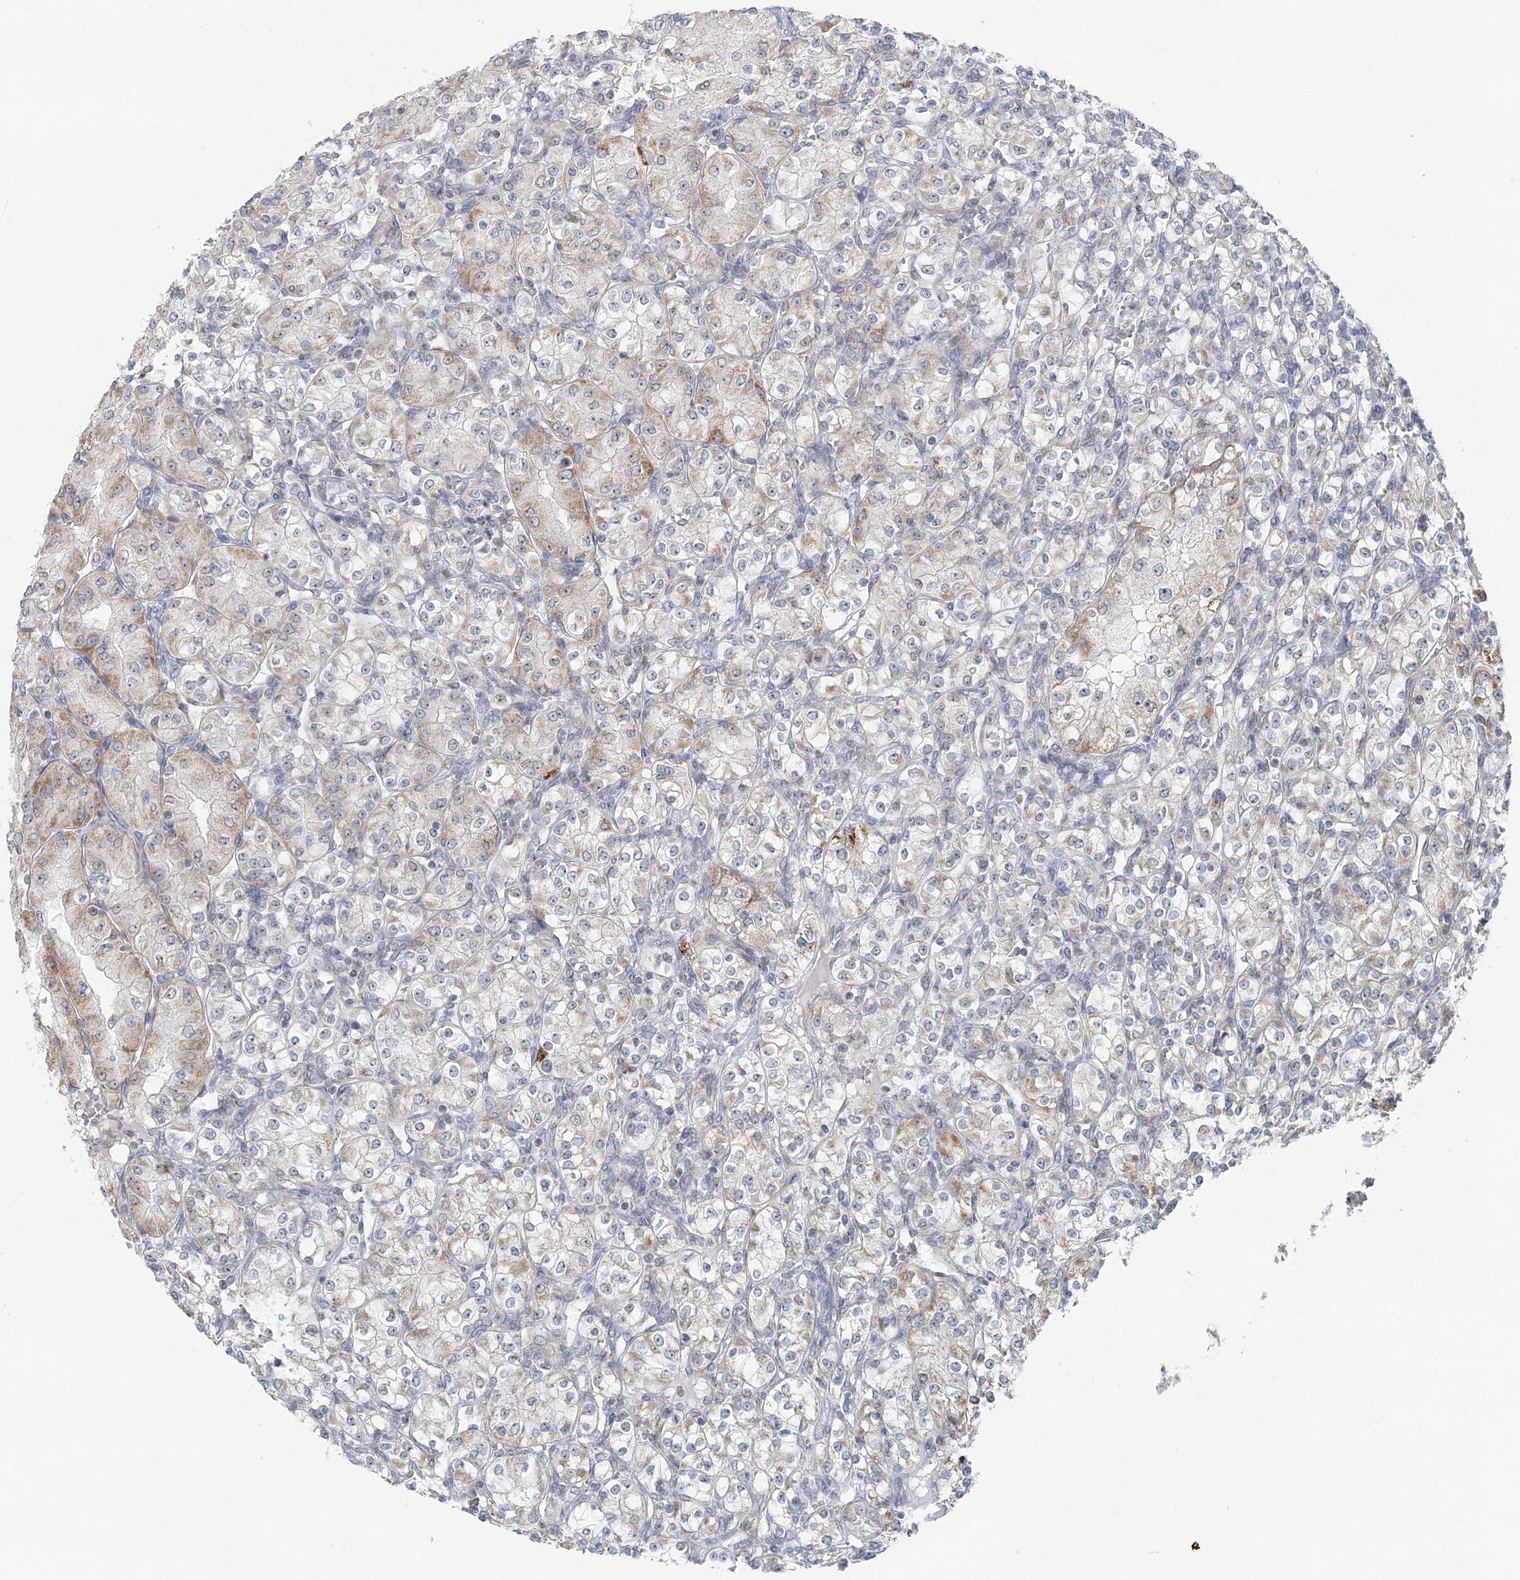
{"staining": {"intensity": "moderate", "quantity": "<25%", "location": "cytoplasmic/membranous"}, "tissue": "renal cancer", "cell_type": "Tumor cells", "image_type": "cancer", "snomed": [{"axis": "morphology", "description": "Adenocarcinoma, NOS"}, {"axis": "topography", "description": "Kidney"}], "caption": "A low amount of moderate cytoplasmic/membranous expression is appreciated in approximately <25% of tumor cells in renal adenocarcinoma tissue.", "gene": "RNF150", "patient": {"sex": "male", "age": 77}}